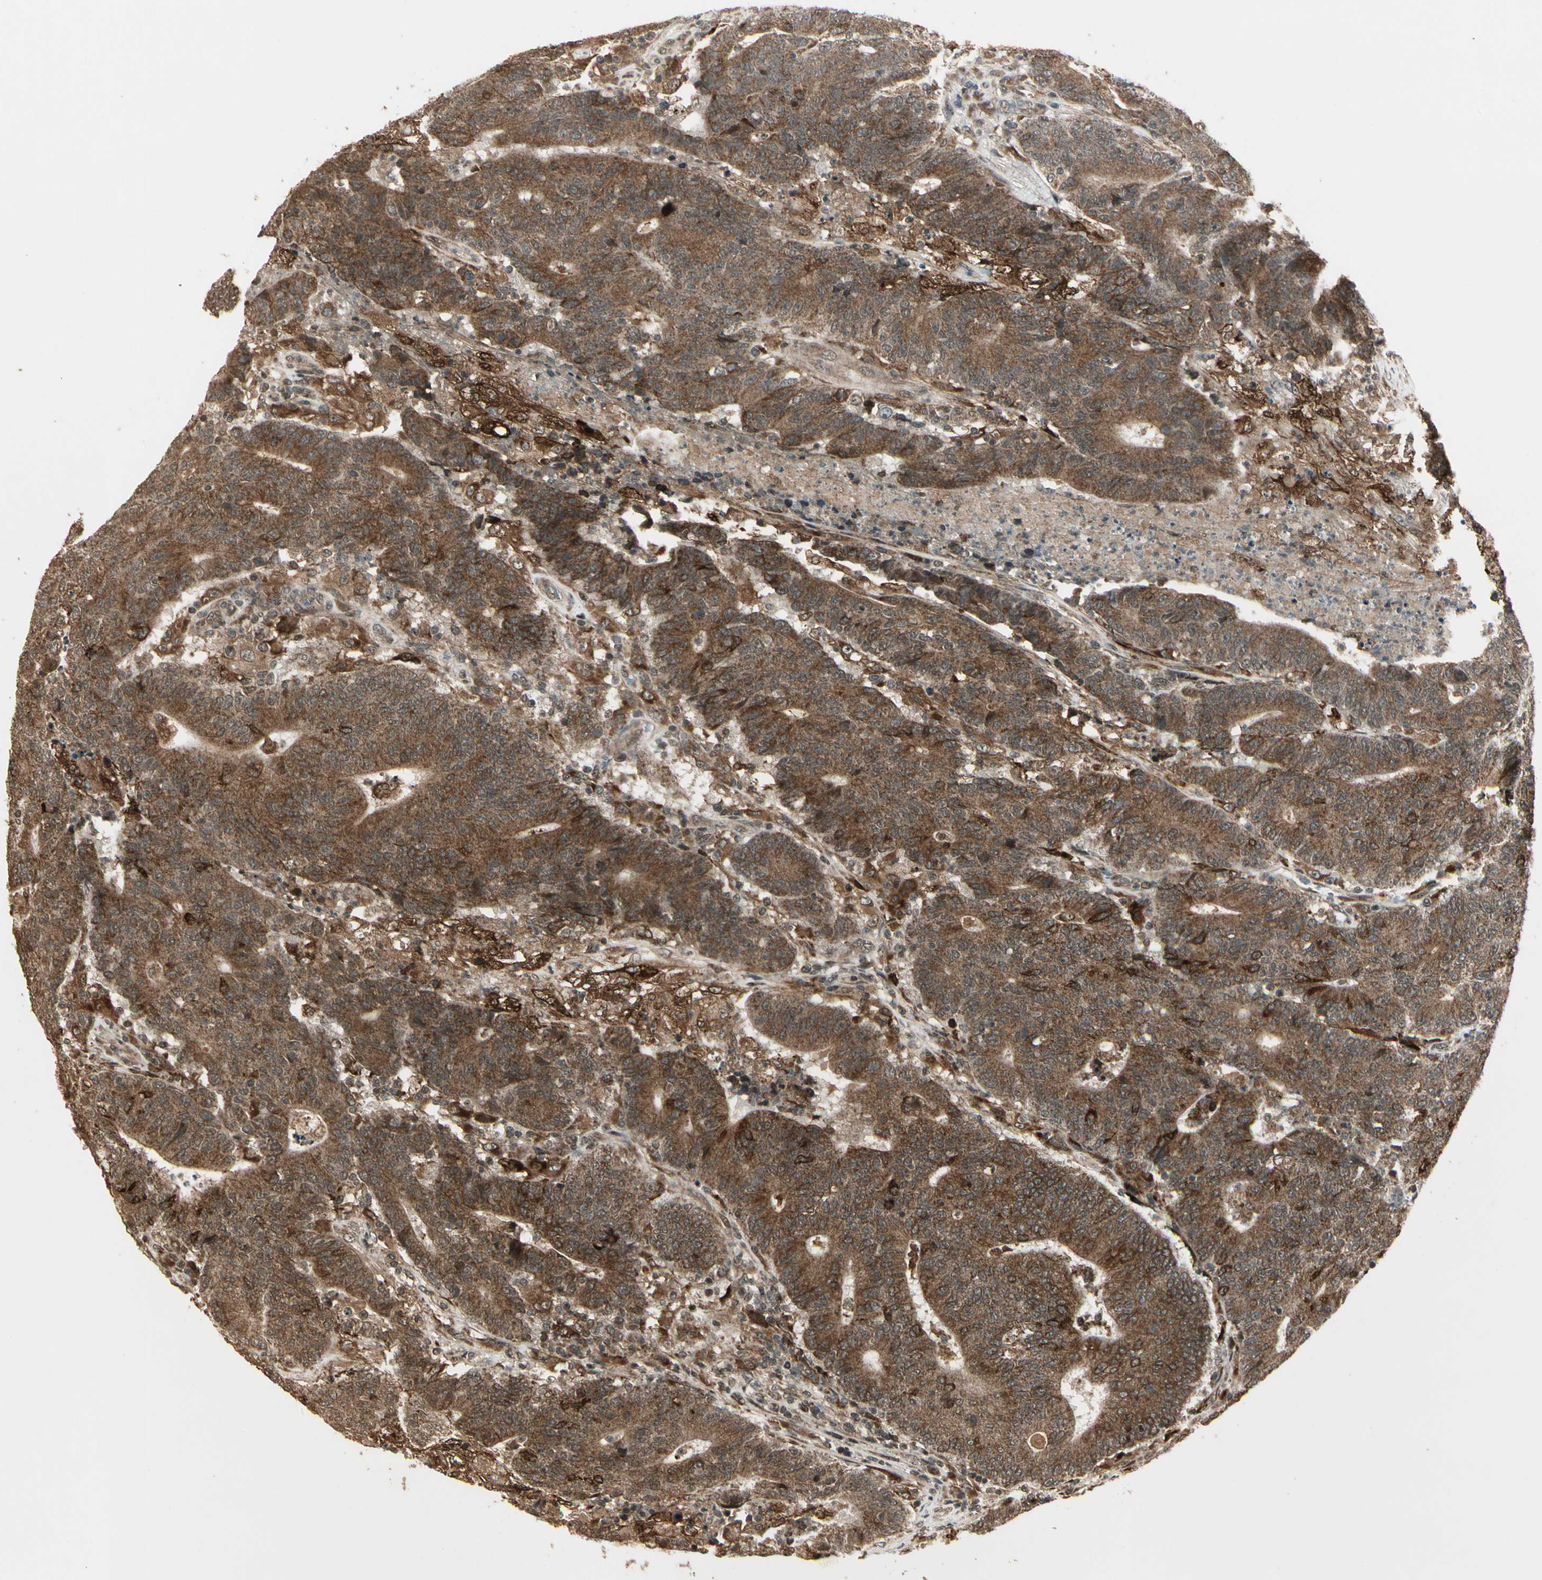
{"staining": {"intensity": "moderate", "quantity": ">75%", "location": "cytoplasmic/membranous"}, "tissue": "colorectal cancer", "cell_type": "Tumor cells", "image_type": "cancer", "snomed": [{"axis": "morphology", "description": "Normal tissue, NOS"}, {"axis": "morphology", "description": "Adenocarcinoma, NOS"}, {"axis": "topography", "description": "Colon"}], "caption": "Brown immunohistochemical staining in human adenocarcinoma (colorectal) demonstrates moderate cytoplasmic/membranous positivity in about >75% of tumor cells.", "gene": "GLUL", "patient": {"sex": "female", "age": 75}}